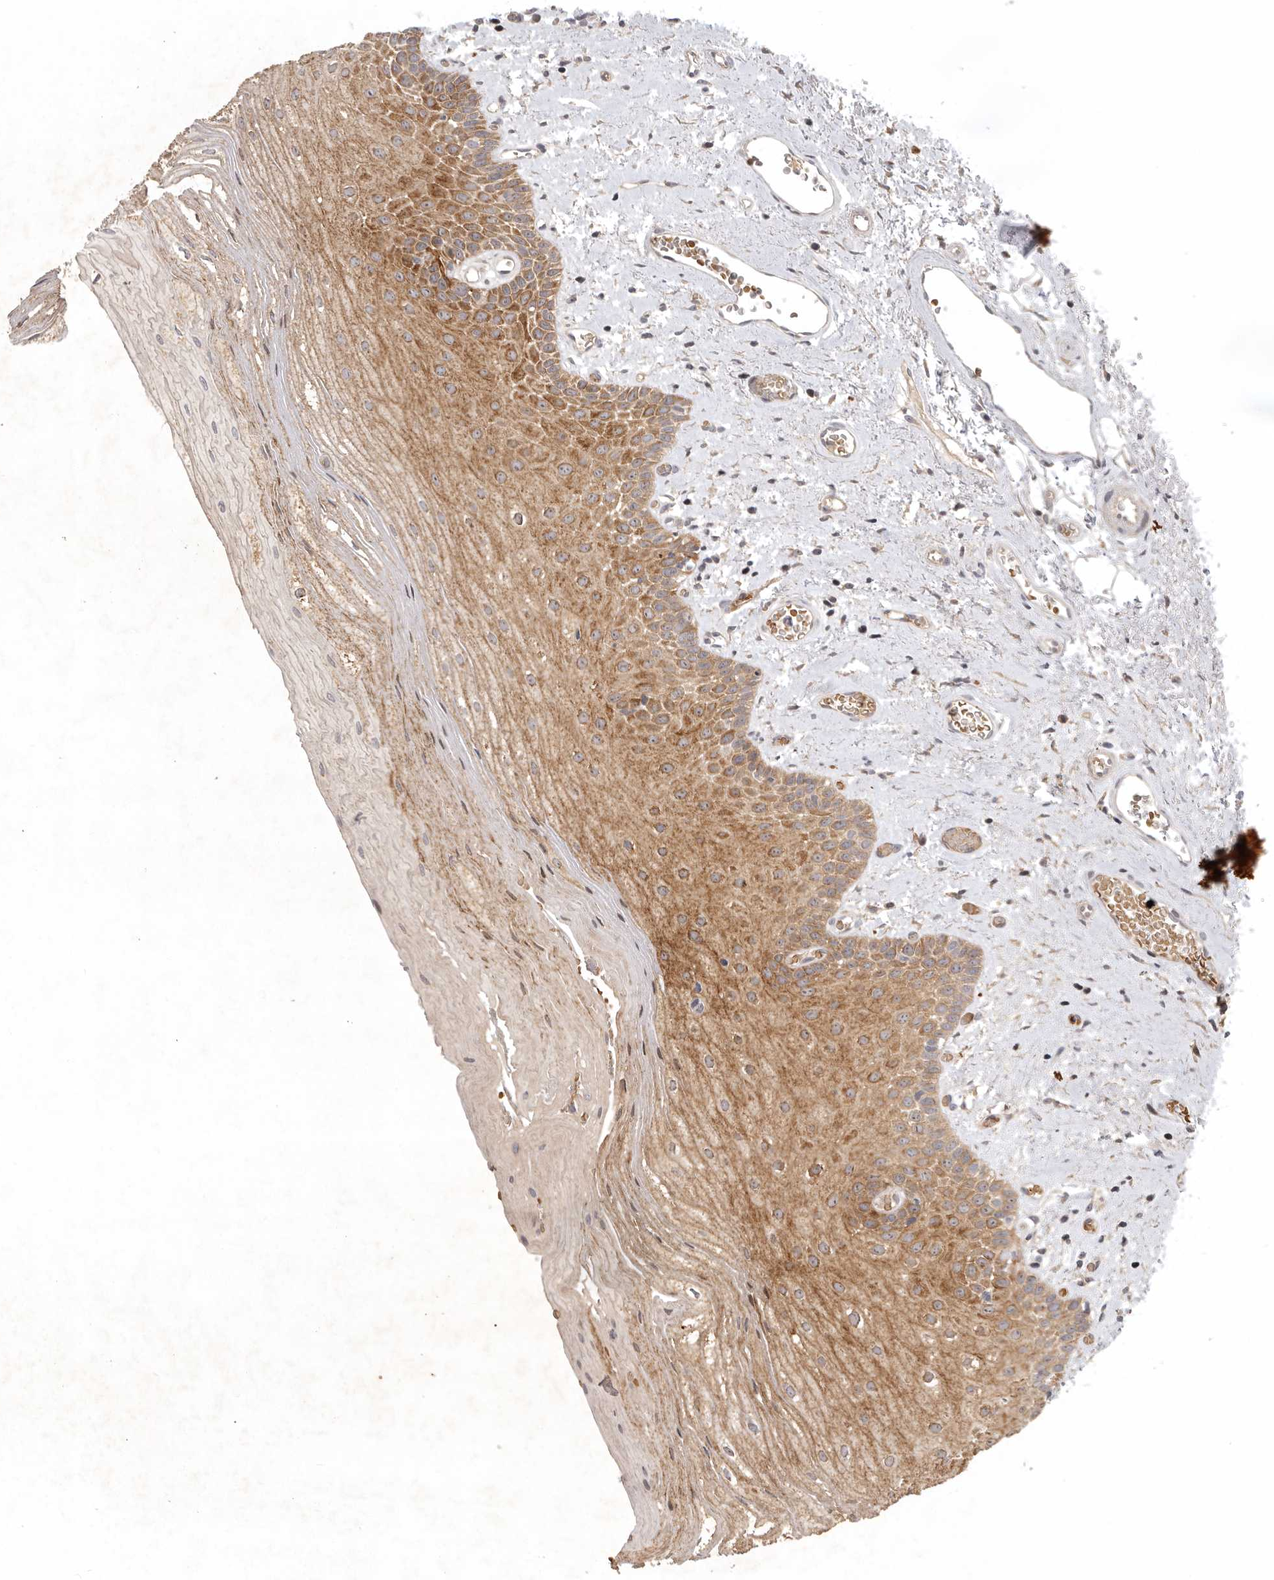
{"staining": {"intensity": "moderate", "quantity": ">75%", "location": "cytoplasmic/membranous"}, "tissue": "oral mucosa", "cell_type": "Squamous epithelial cells", "image_type": "normal", "snomed": [{"axis": "morphology", "description": "Normal tissue, NOS"}, {"axis": "topography", "description": "Oral tissue"}], "caption": "Immunohistochemical staining of normal oral mucosa demonstrates moderate cytoplasmic/membranous protein positivity in approximately >75% of squamous epithelial cells. The staining is performed using DAB (3,3'-diaminobenzidine) brown chromogen to label protein expression. The nuclei are counter-stained blue using hematoxylin.", "gene": "KIF2B", "patient": {"sex": "male", "age": 52}}